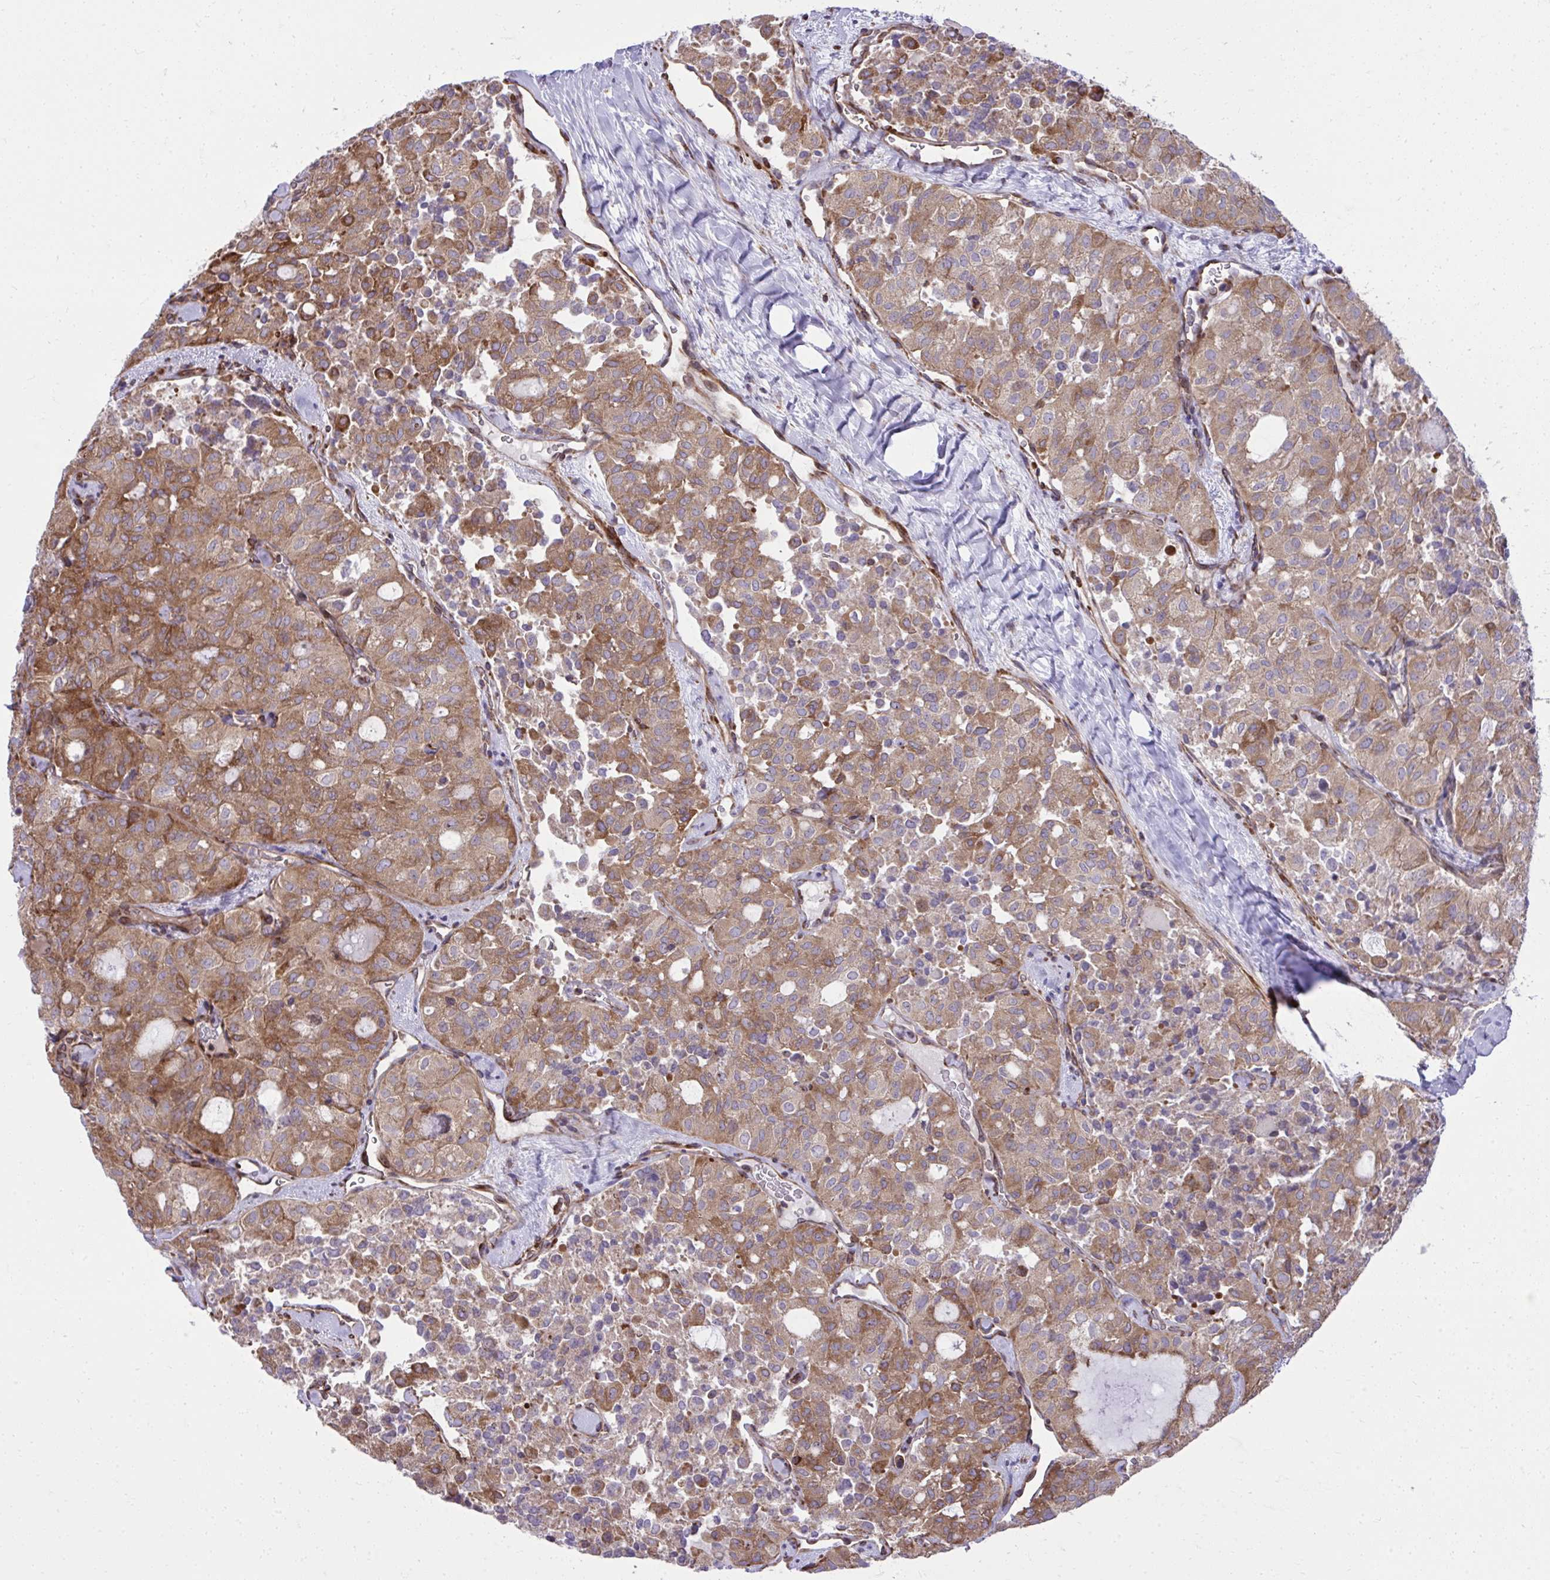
{"staining": {"intensity": "moderate", "quantity": ">75%", "location": "cytoplasmic/membranous"}, "tissue": "thyroid cancer", "cell_type": "Tumor cells", "image_type": "cancer", "snomed": [{"axis": "morphology", "description": "Follicular adenoma carcinoma, NOS"}, {"axis": "topography", "description": "Thyroid gland"}], "caption": "Immunohistochemistry photomicrograph of human thyroid cancer stained for a protein (brown), which shows medium levels of moderate cytoplasmic/membranous expression in approximately >75% of tumor cells.", "gene": "NMNAT3", "patient": {"sex": "male", "age": 75}}